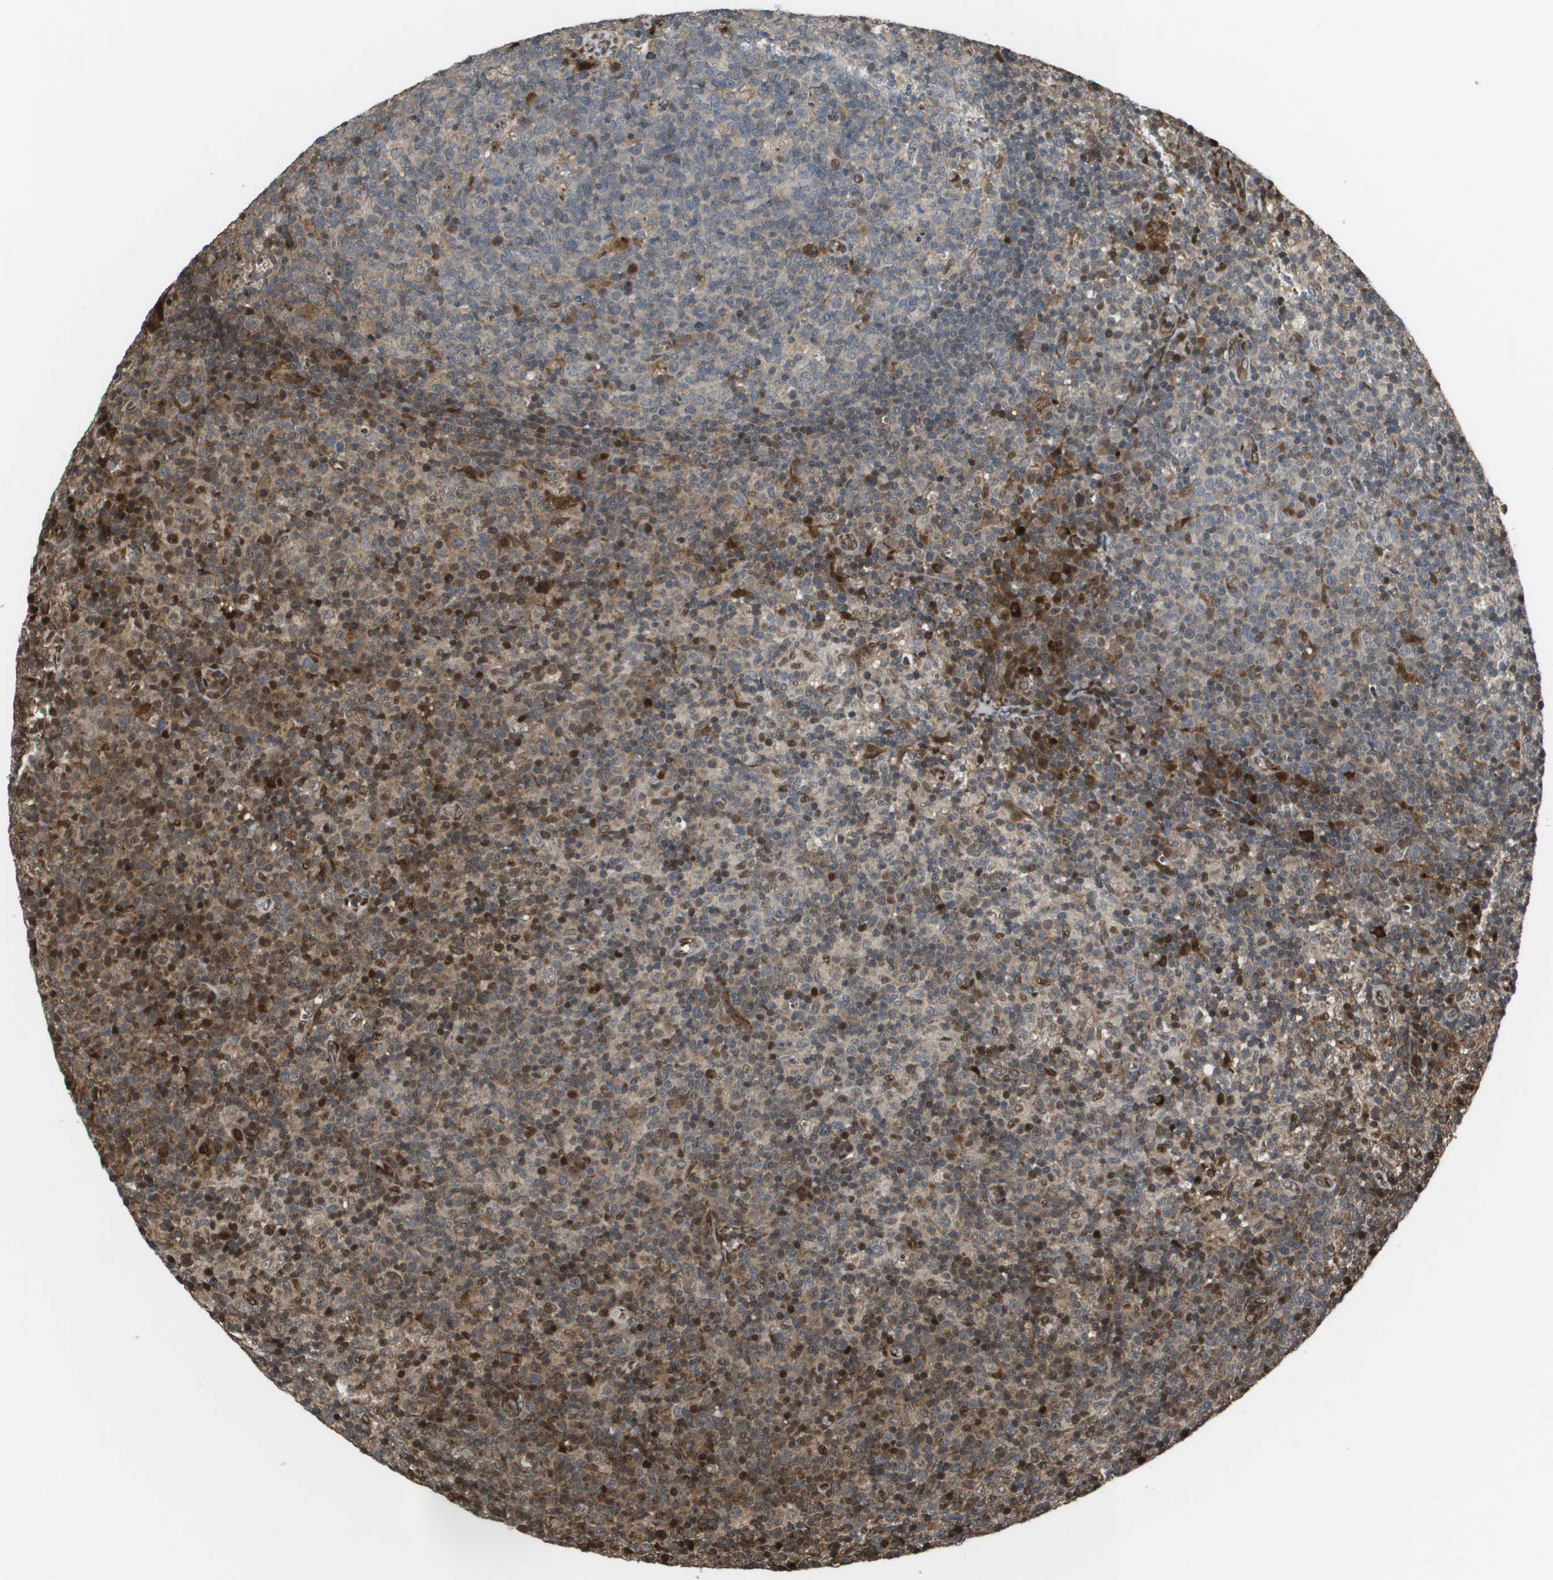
{"staining": {"intensity": "moderate", "quantity": "25%-75%", "location": "cytoplasmic/membranous"}, "tissue": "lymph node", "cell_type": "Germinal center cells", "image_type": "normal", "snomed": [{"axis": "morphology", "description": "Normal tissue, NOS"}, {"axis": "morphology", "description": "Inflammation, NOS"}, {"axis": "topography", "description": "Lymph node"}], "caption": "Lymph node stained with a brown dye exhibits moderate cytoplasmic/membranous positive positivity in approximately 25%-75% of germinal center cells.", "gene": "AXIN2", "patient": {"sex": "male", "age": 55}}